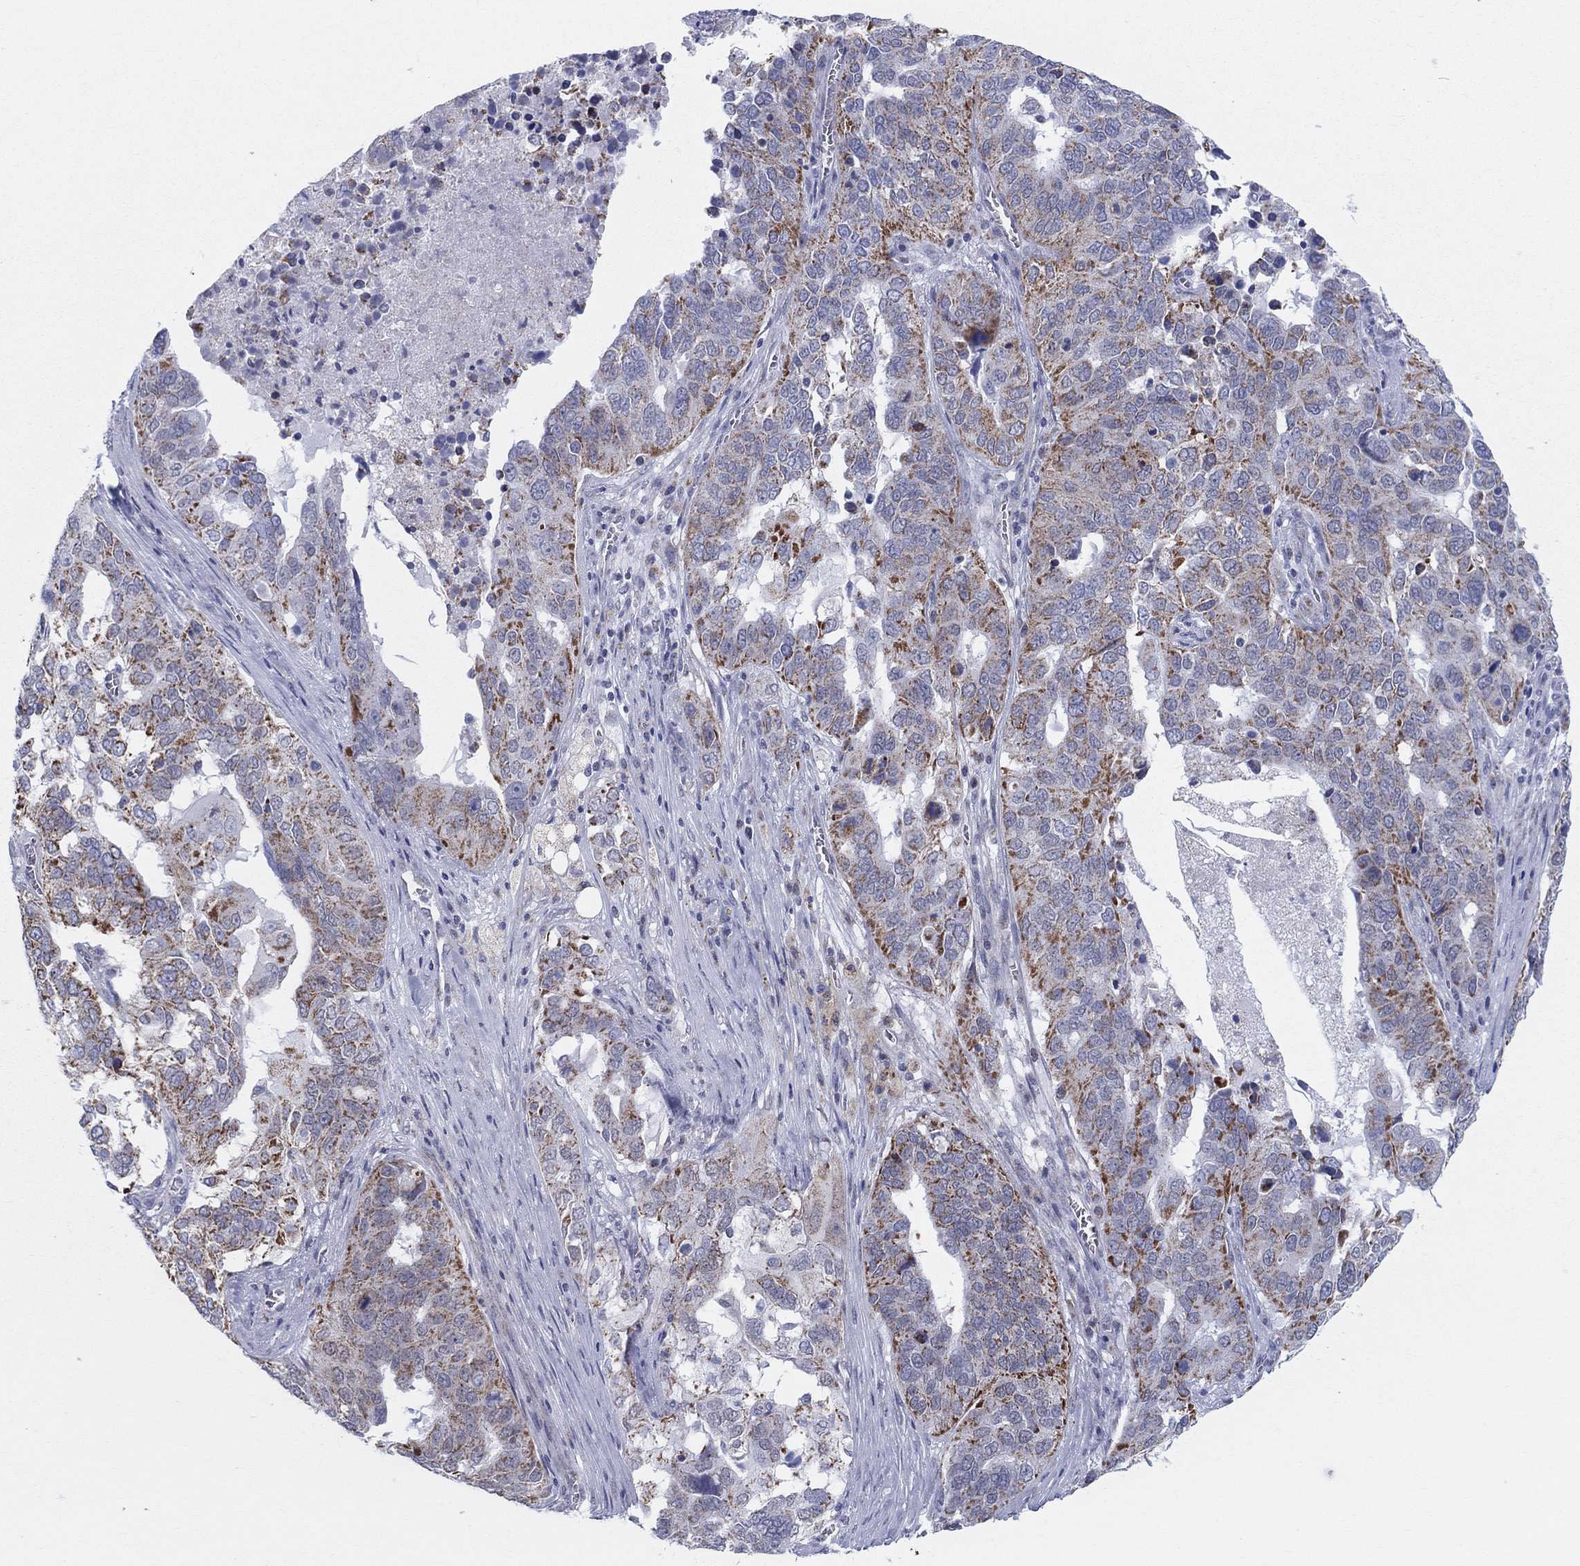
{"staining": {"intensity": "strong", "quantity": "<25%", "location": "cytoplasmic/membranous"}, "tissue": "ovarian cancer", "cell_type": "Tumor cells", "image_type": "cancer", "snomed": [{"axis": "morphology", "description": "Carcinoma, endometroid"}, {"axis": "topography", "description": "Soft tissue"}, {"axis": "topography", "description": "Ovary"}], "caption": "Immunohistochemical staining of endometroid carcinoma (ovarian) demonstrates medium levels of strong cytoplasmic/membranous protein expression in approximately <25% of tumor cells.", "gene": "KISS1R", "patient": {"sex": "female", "age": 52}}